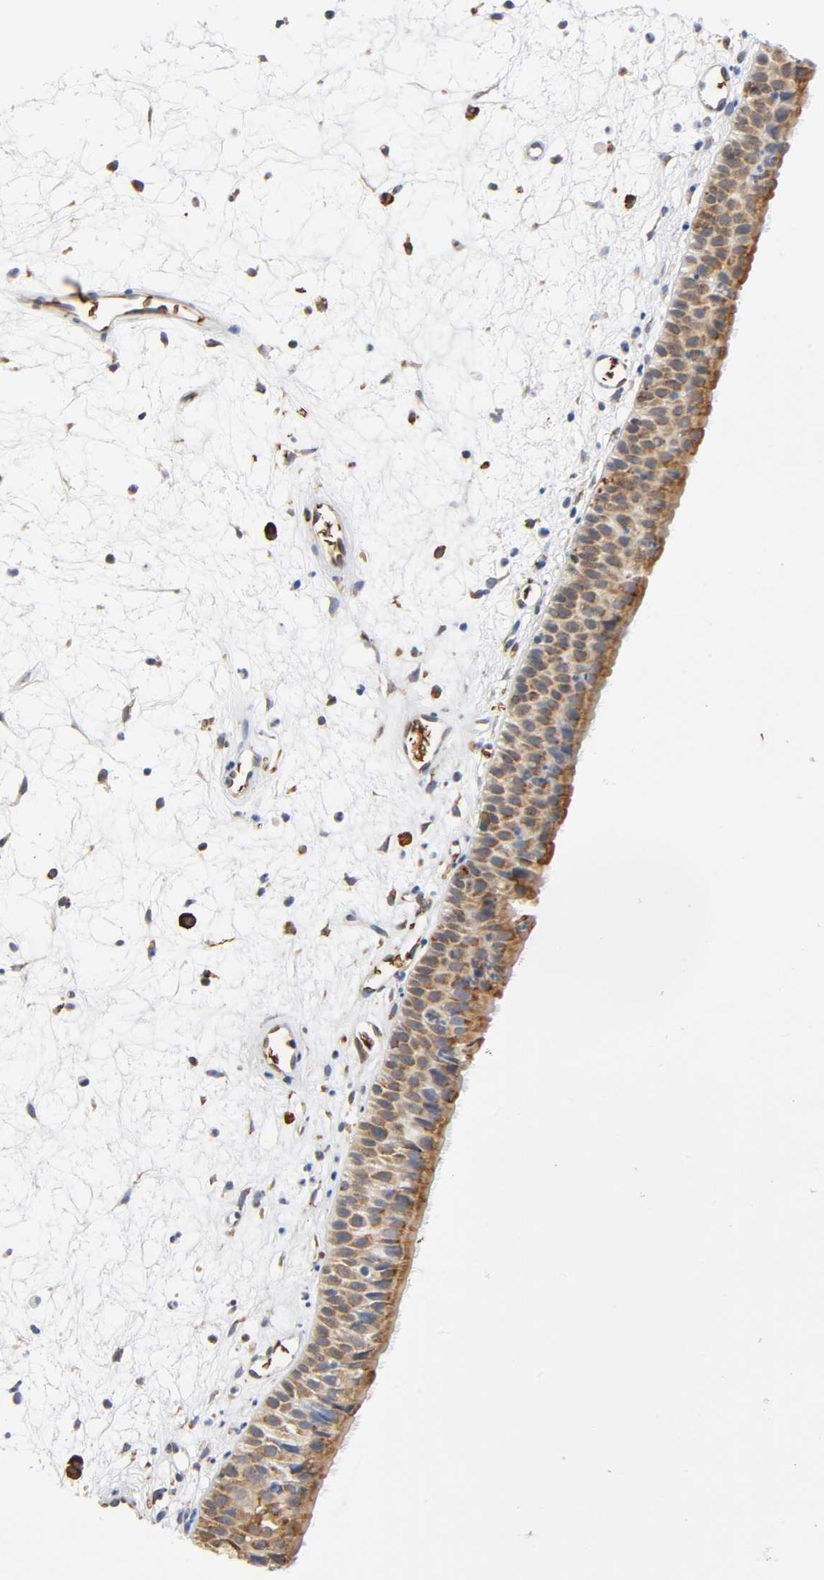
{"staining": {"intensity": "moderate", "quantity": ">75%", "location": "cytoplasmic/membranous"}, "tissue": "nasopharynx", "cell_type": "Respiratory epithelial cells", "image_type": "normal", "snomed": [{"axis": "morphology", "description": "Normal tissue, NOS"}, {"axis": "topography", "description": "Nasopharynx"}], "caption": "Brown immunohistochemical staining in normal human nasopharynx demonstrates moderate cytoplasmic/membranous staining in about >75% of respiratory epithelial cells. (DAB (3,3'-diaminobenzidine) IHC with brightfield microscopy, high magnification).", "gene": "UCKL1", "patient": {"sex": "female", "age": 54}}